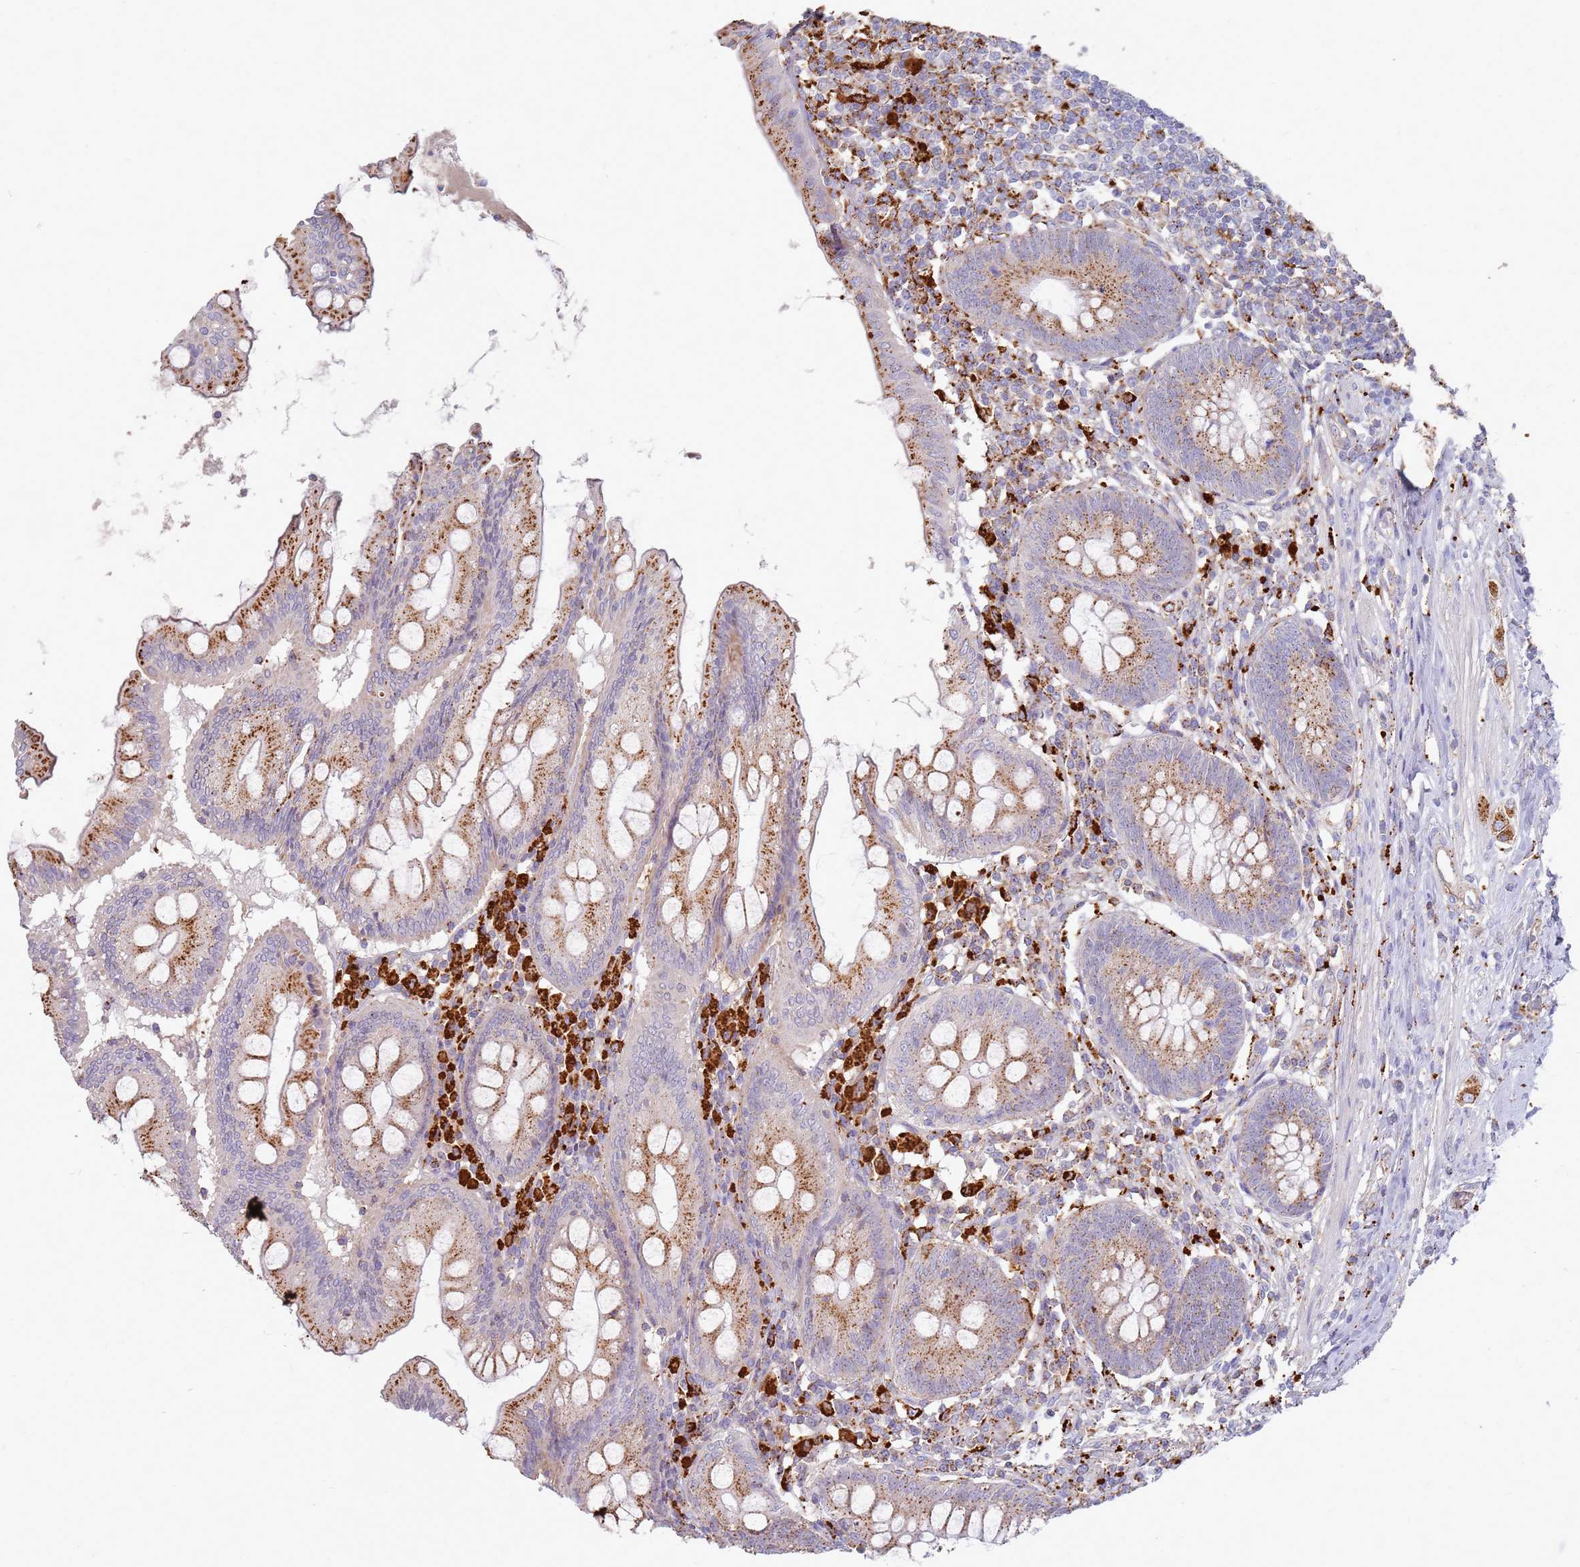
{"staining": {"intensity": "moderate", "quantity": ">75%", "location": "cytoplasmic/membranous"}, "tissue": "appendix", "cell_type": "Glandular cells", "image_type": "normal", "snomed": [{"axis": "morphology", "description": "Normal tissue, NOS"}, {"axis": "topography", "description": "Appendix"}], "caption": "This photomicrograph demonstrates immunohistochemistry staining of benign appendix, with medium moderate cytoplasmic/membranous expression in about >75% of glandular cells.", "gene": "TMEM229B", "patient": {"sex": "female", "age": 54}}